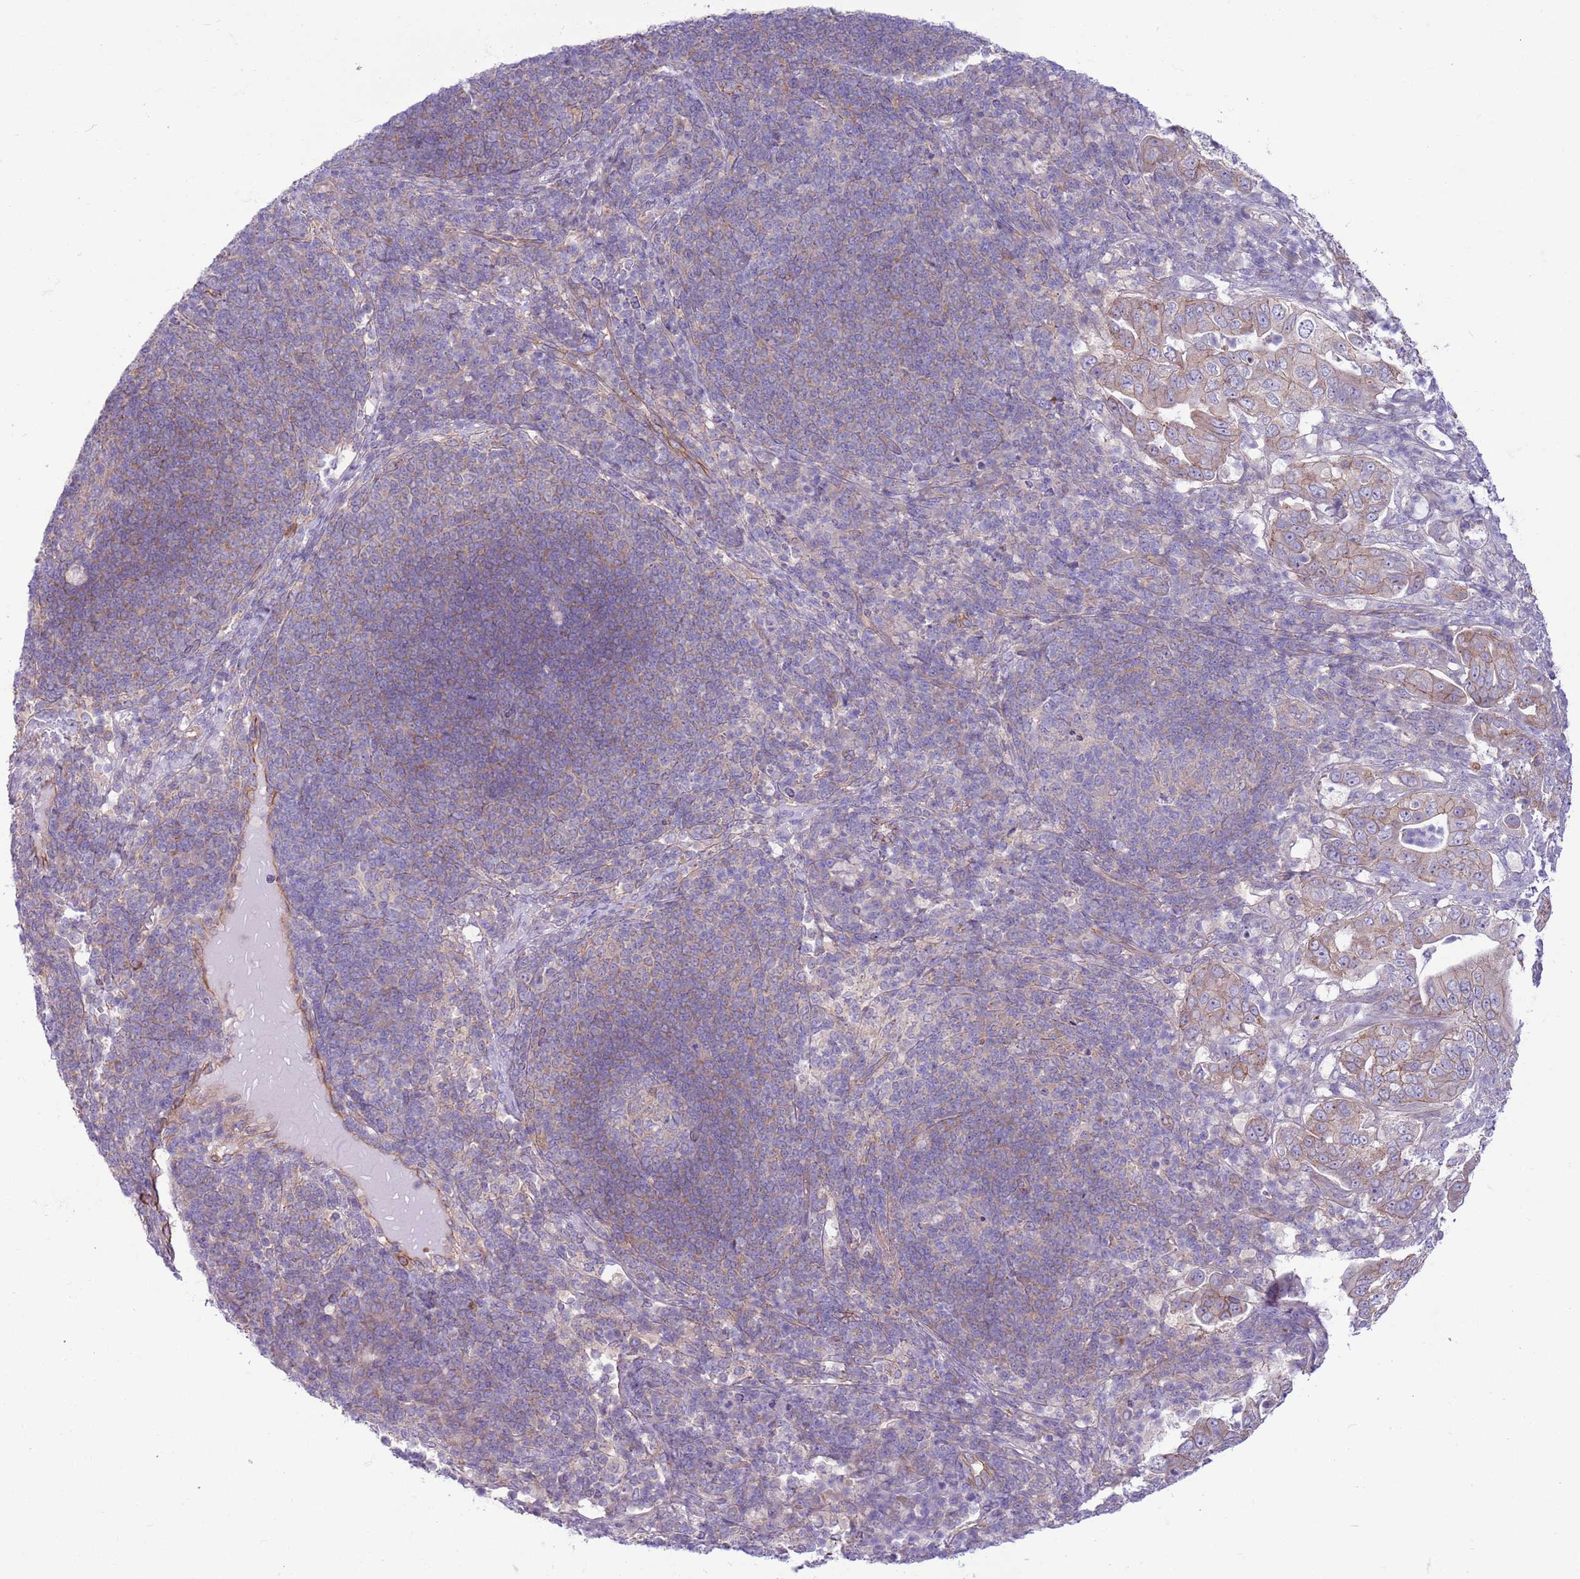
{"staining": {"intensity": "weak", "quantity": "25%-75%", "location": "cytoplasmic/membranous"}, "tissue": "pancreatic cancer", "cell_type": "Tumor cells", "image_type": "cancer", "snomed": [{"axis": "morphology", "description": "Normal tissue, NOS"}, {"axis": "morphology", "description": "Adenocarcinoma, NOS"}, {"axis": "topography", "description": "Lymph node"}, {"axis": "topography", "description": "Pancreas"}], "caption": "A histopathology image of adenocarcinoma (pancreatic) stained for a protein demonstrates weak cytoplasmic/membranous brown staining in tumor cells. Nuclei are stained in blue.", "gene": "PARP8", "patient": {"sex": "female", "age": 67}}